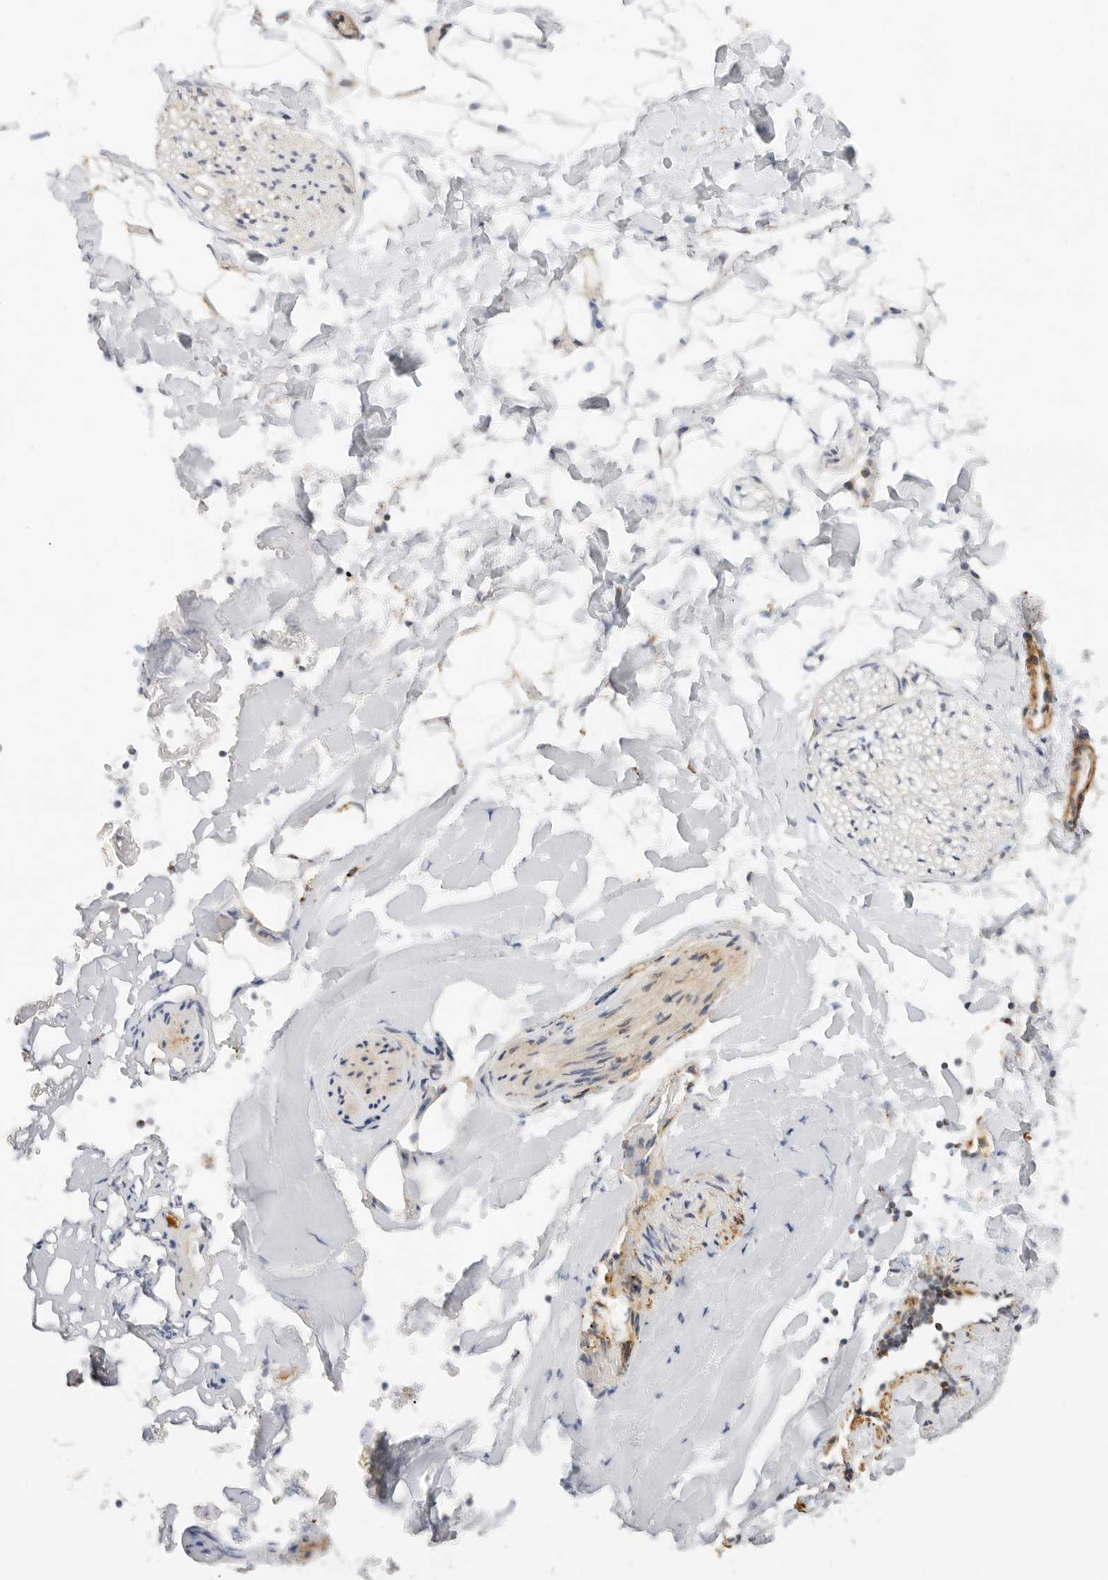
{"staining": {"intensity": "negative", "quantity": "none", "location": "none"}, "tissue": "adipose tissue", "cell_type": "Adipocytes", "image_type": "normal", "snomed": [{"axis": "morphology", "description": "Normal tissue, NOS"}, {"axis": "morphology", "description": "Adenocarcinoma, NOS"}, {"axis": "topography", "description": "Smooth muscle"}, {"axis": "topography", "description": "Colon"}], "caption": "Immunohistochemical staining of benign adipose tissue displays no significant expression in adipocytes. Nuclei are stained in blue.", "gene": "GORAB", "patient": {"sex": "male", "age": 14}}